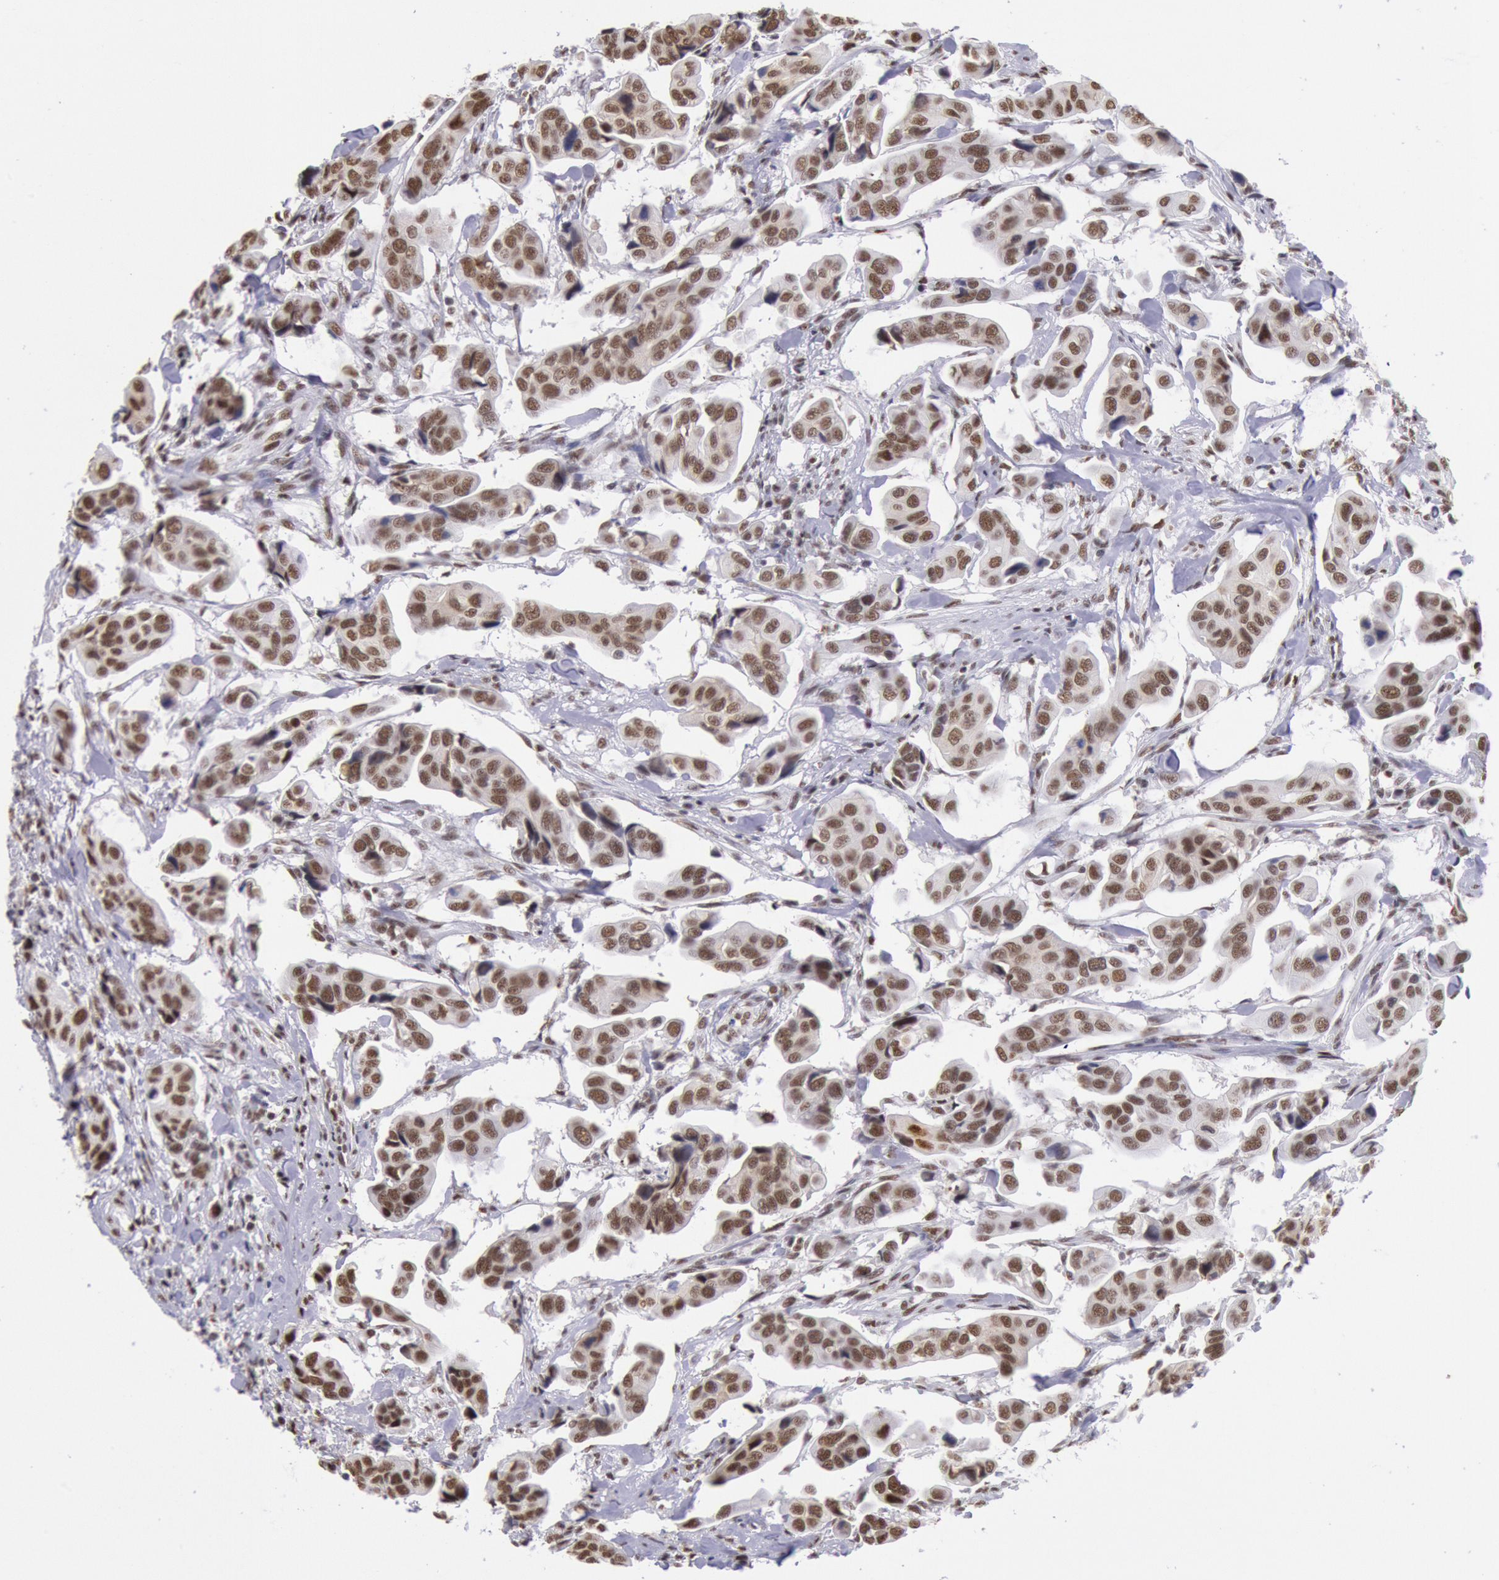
{"staining": {"intensity": "moderate", "quantity": ">75%", "location": "nuclear"}, "tissue": "urothelial cancer", "cell_type": "Tumor cells", "image_type": "cancer", "snomed": [{"axis": "morphology", "description": "Adenocarcinoma, NOS"}, {"axis": "topography", "description": "Urinary bladder"}], "caption": "Adenocarcinoma tissue reveals moderate nuclear expression in approximately >75% of tumor cells, visualized by immunohistochemistry. Immunohistochemistry (ihc) stains the protein in brown and the nuclei are stained blue.", "gene": "SNRPD3", "patient": {"sex": "male", "age": 61}}